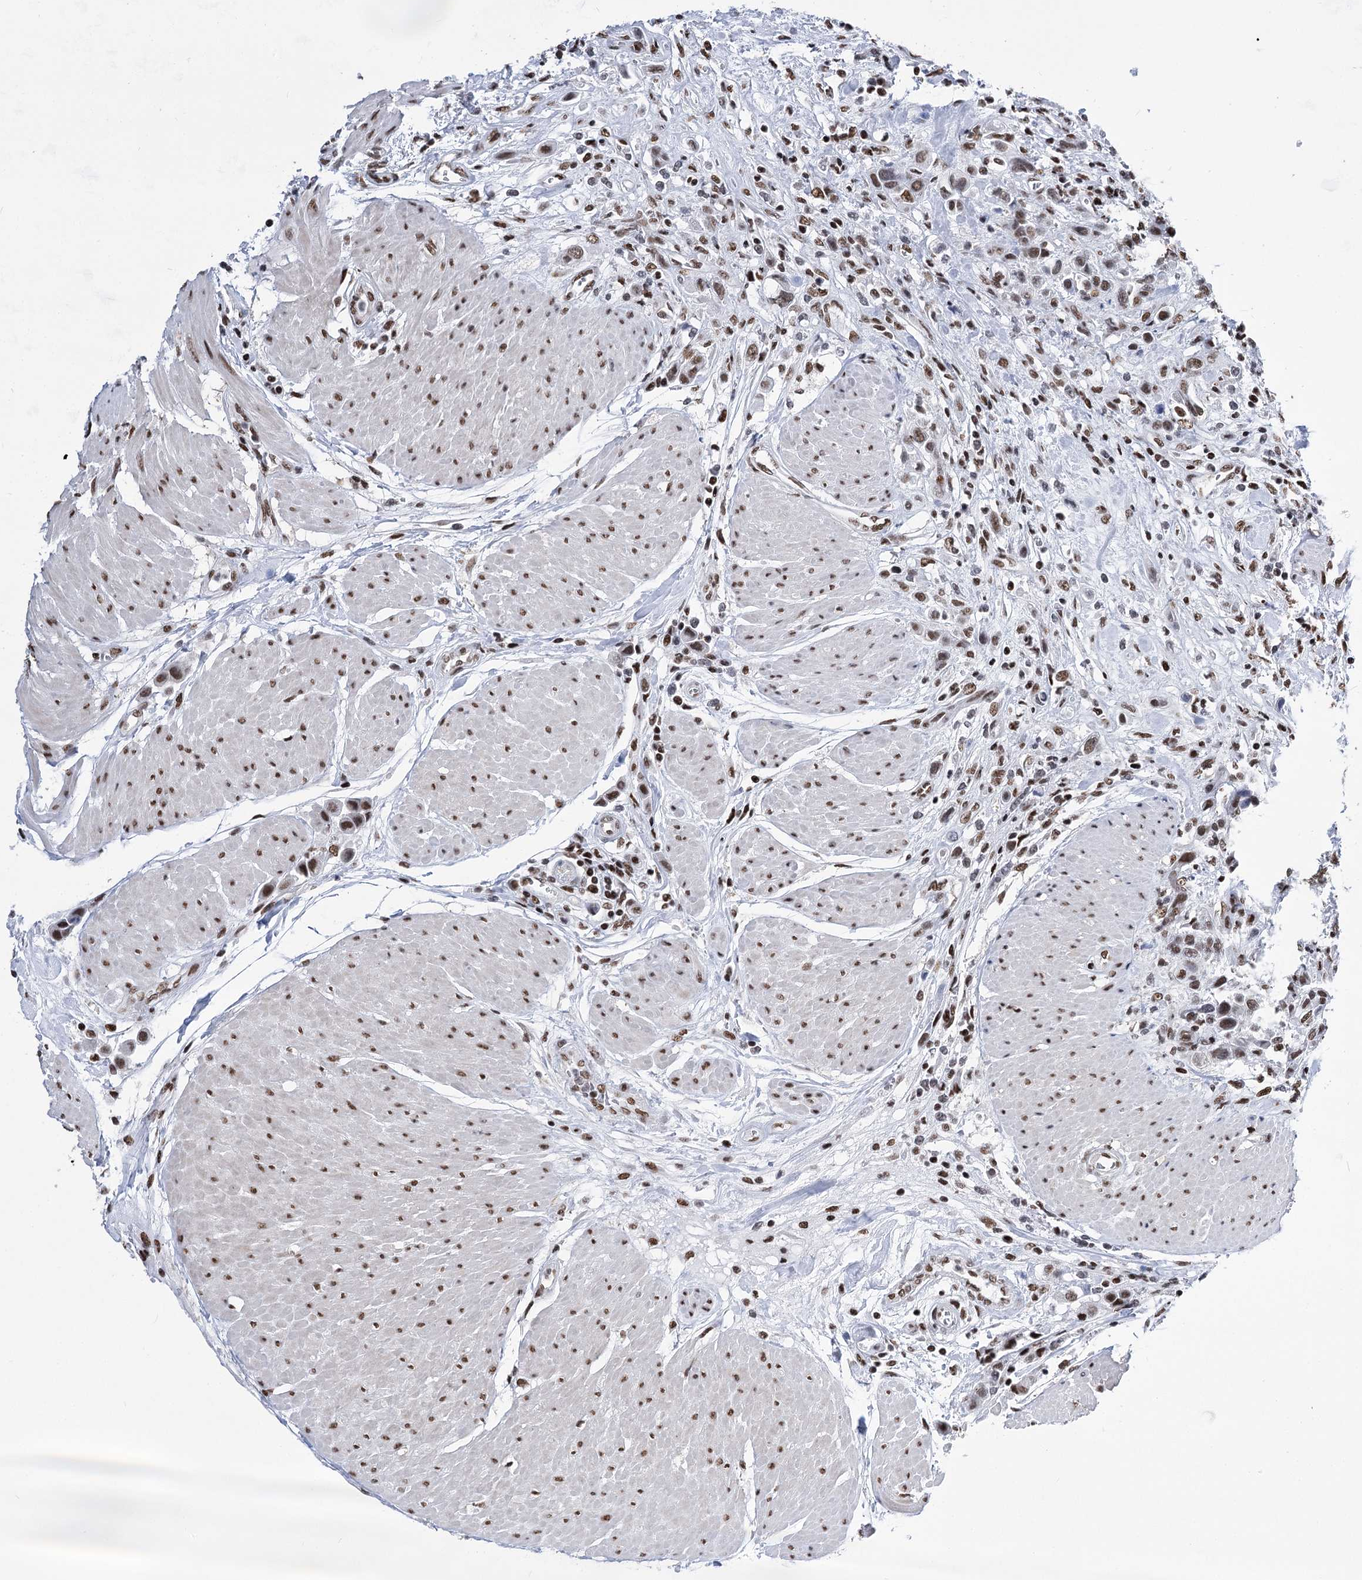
{"staining": {"intensity": "weak", "quantity": ">75%", "location": "nuclear"}, "tissue": "urothelial cancer", "cell_type": "Tumor cells", "image_type": "cancer", "snomed": [{"axis": "morphology", "description": "Urothelial carcinoma, High grade"}, {"axis": "topography", "description": "Urinary bladder"}], "caption": "A brown stain labels weak nuclear positivity of a protein in human high-grade urothelial carcinoma tumor cells.", "gene": "POU4F3", "patient": {"sex": "male", "age": 50}}